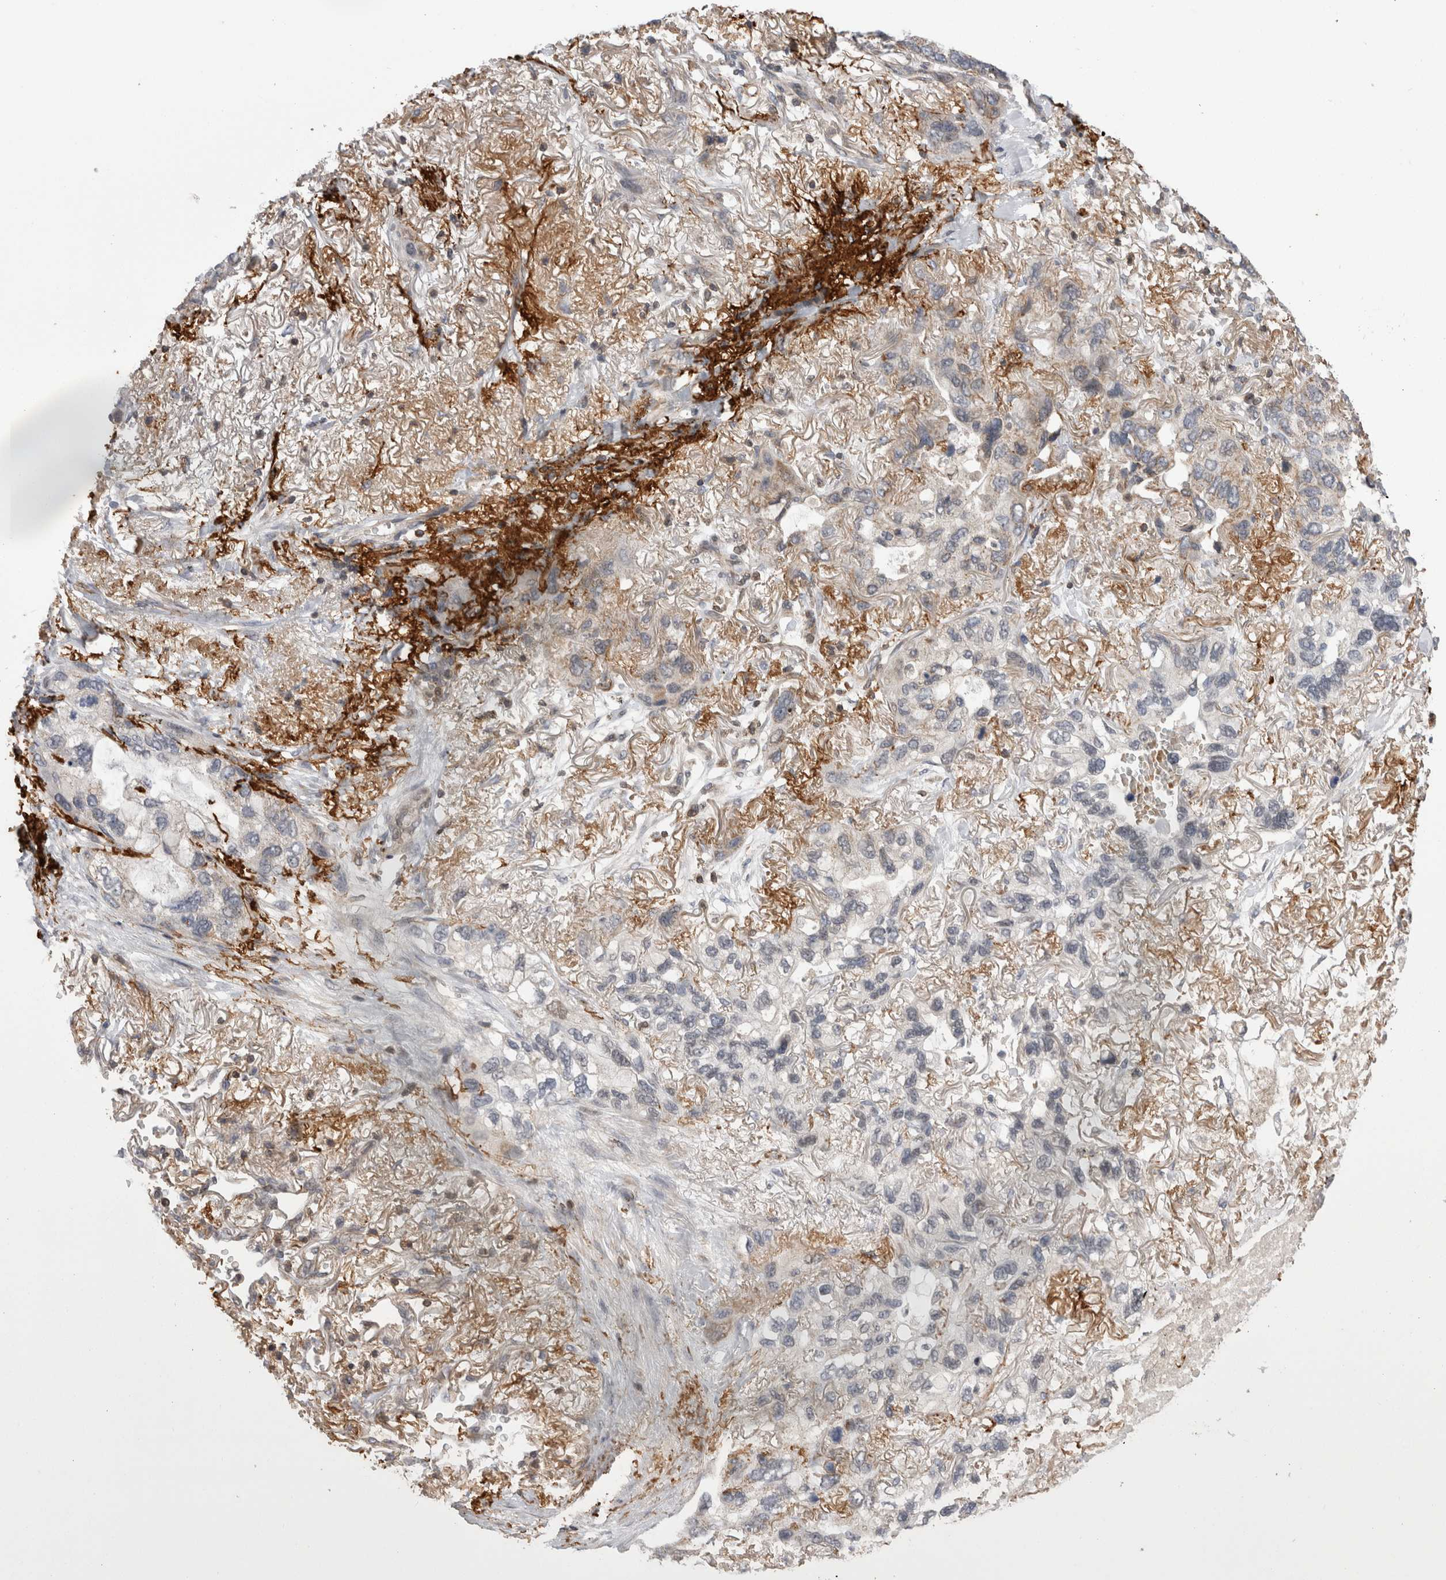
{"staining": {"intensity": "weak", "quantity": "25%-75%", "location": "cytoplasmic/membranous"}, "tissue": "lung cancer", "cell_type": "Tumor cells", "image_type": "cancer", "snomed": [{"axis": "morphology", "description": "Squamous cell carcinoma, NOS"}, {"axis": "topography", "description": "Lung"}], "caption": "Immunohistochemistry (IHC) photomicrograph of neoplastic tissue: lung cancer (squamous cell carcinoma) stained using immunohistochemistry displays low levels of weak protein expression localized specifically in the cytoplasmic/membranous of tumor cells, appearing as a cytoplasmic/membranous brown color.", "gene": "DARS2", "patient": {"sex": "female", "age": 73}}